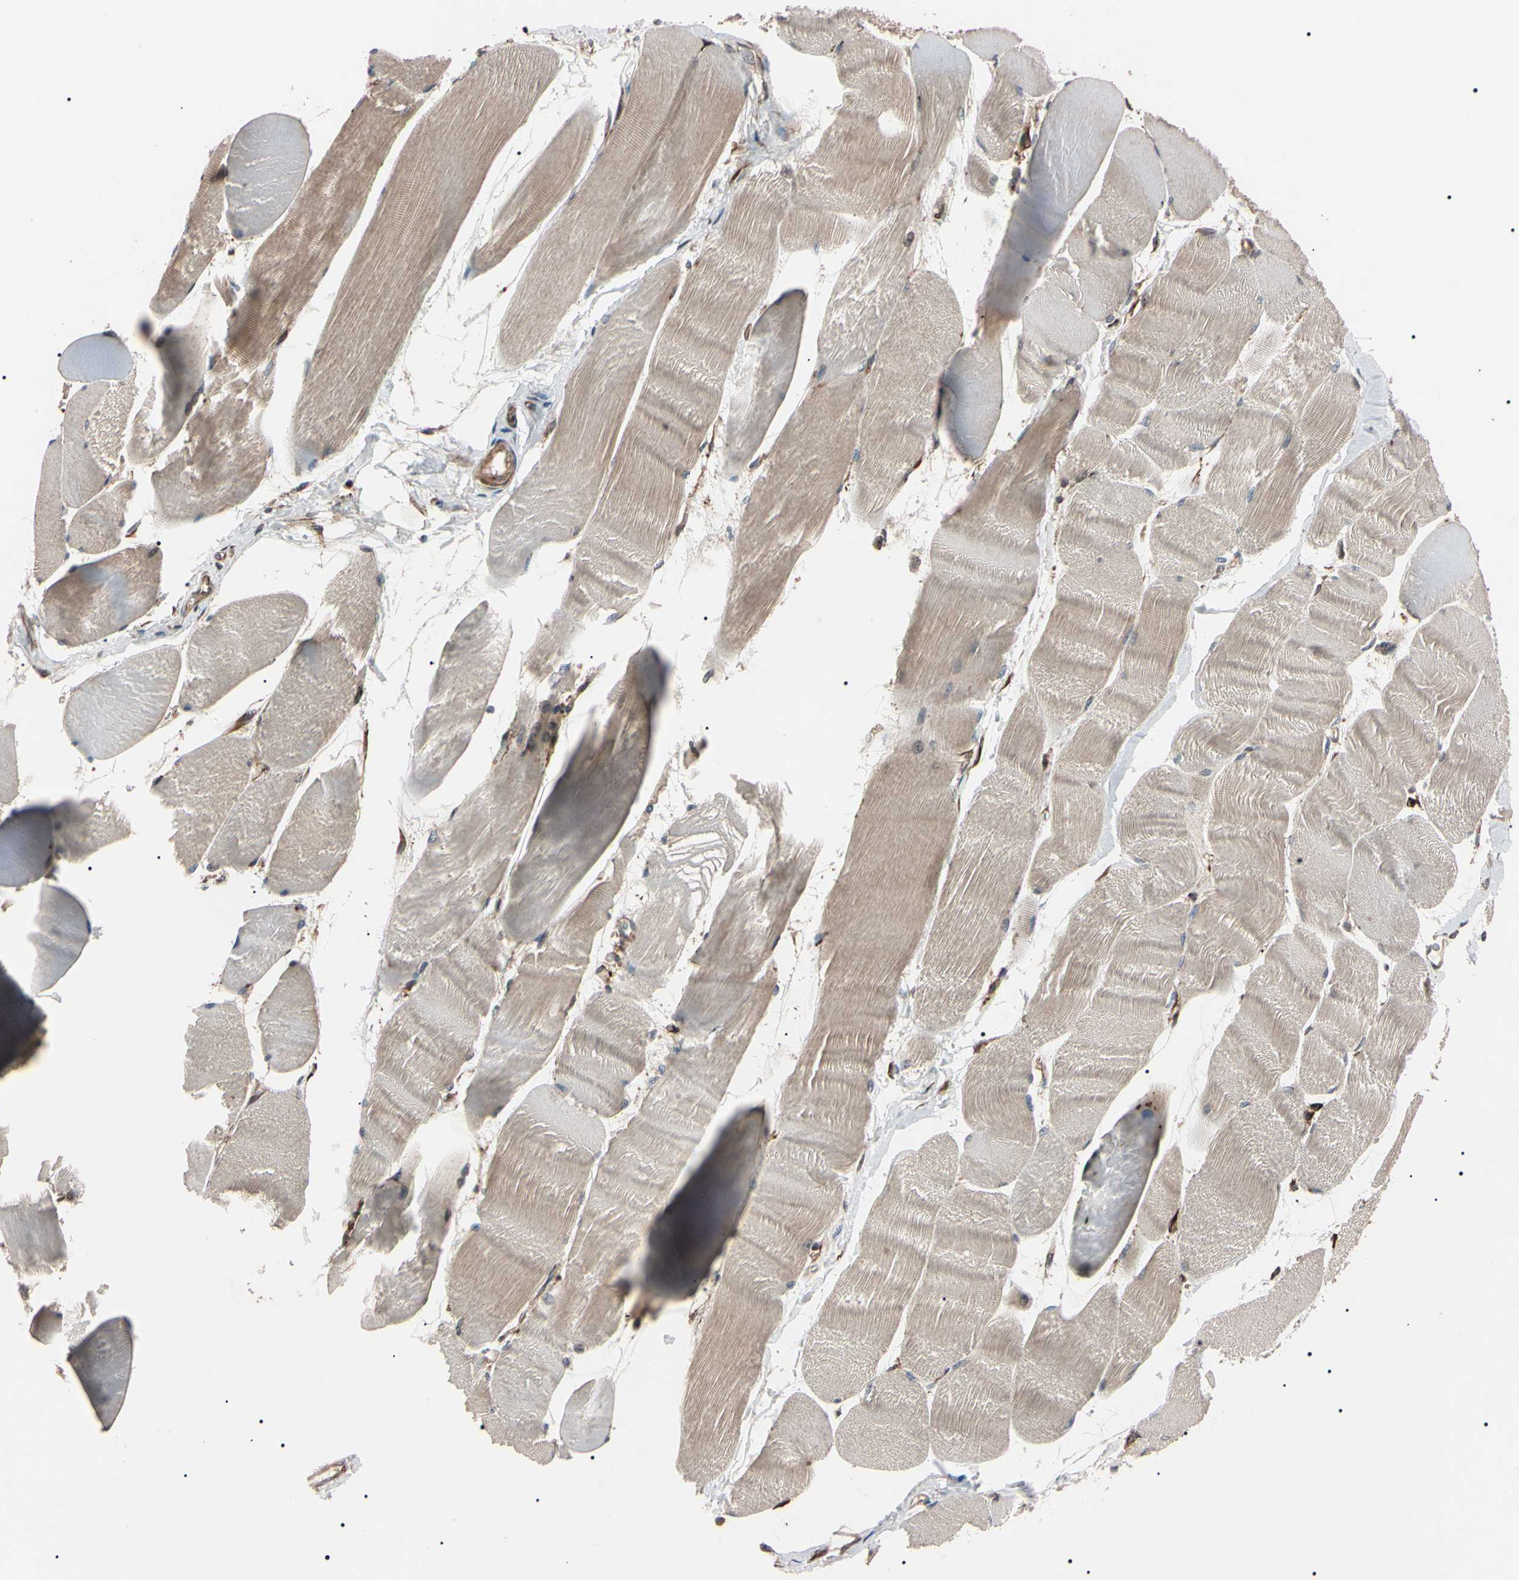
{"staining": {"intensity": "moderate", "quantity": ">75%", "location": "cytoplasmic/membranous"}, "tissue": "skeletal muscle", "cell_type": "Myocytes", "image_type": "normal", "snomed": [{"axis": "morphology", "description": "Normal tissue, NOS"}, {"axis": "morphology", "description": "Squamous cell carcinoma, NOS"}, {"axis": "topography", "description": "Skeletal muscle"}], "caption": "Normal skeletal muscle shows moderate cytoplasmic/membranous positivity in about >75% of myocytes (DAB (3,3'-diaminobenzidine) = brown stain, brightfield microscopy at high magnification)..", "gene": "GUCY1B1", "patient": {"sex": "male", "age": 51}}